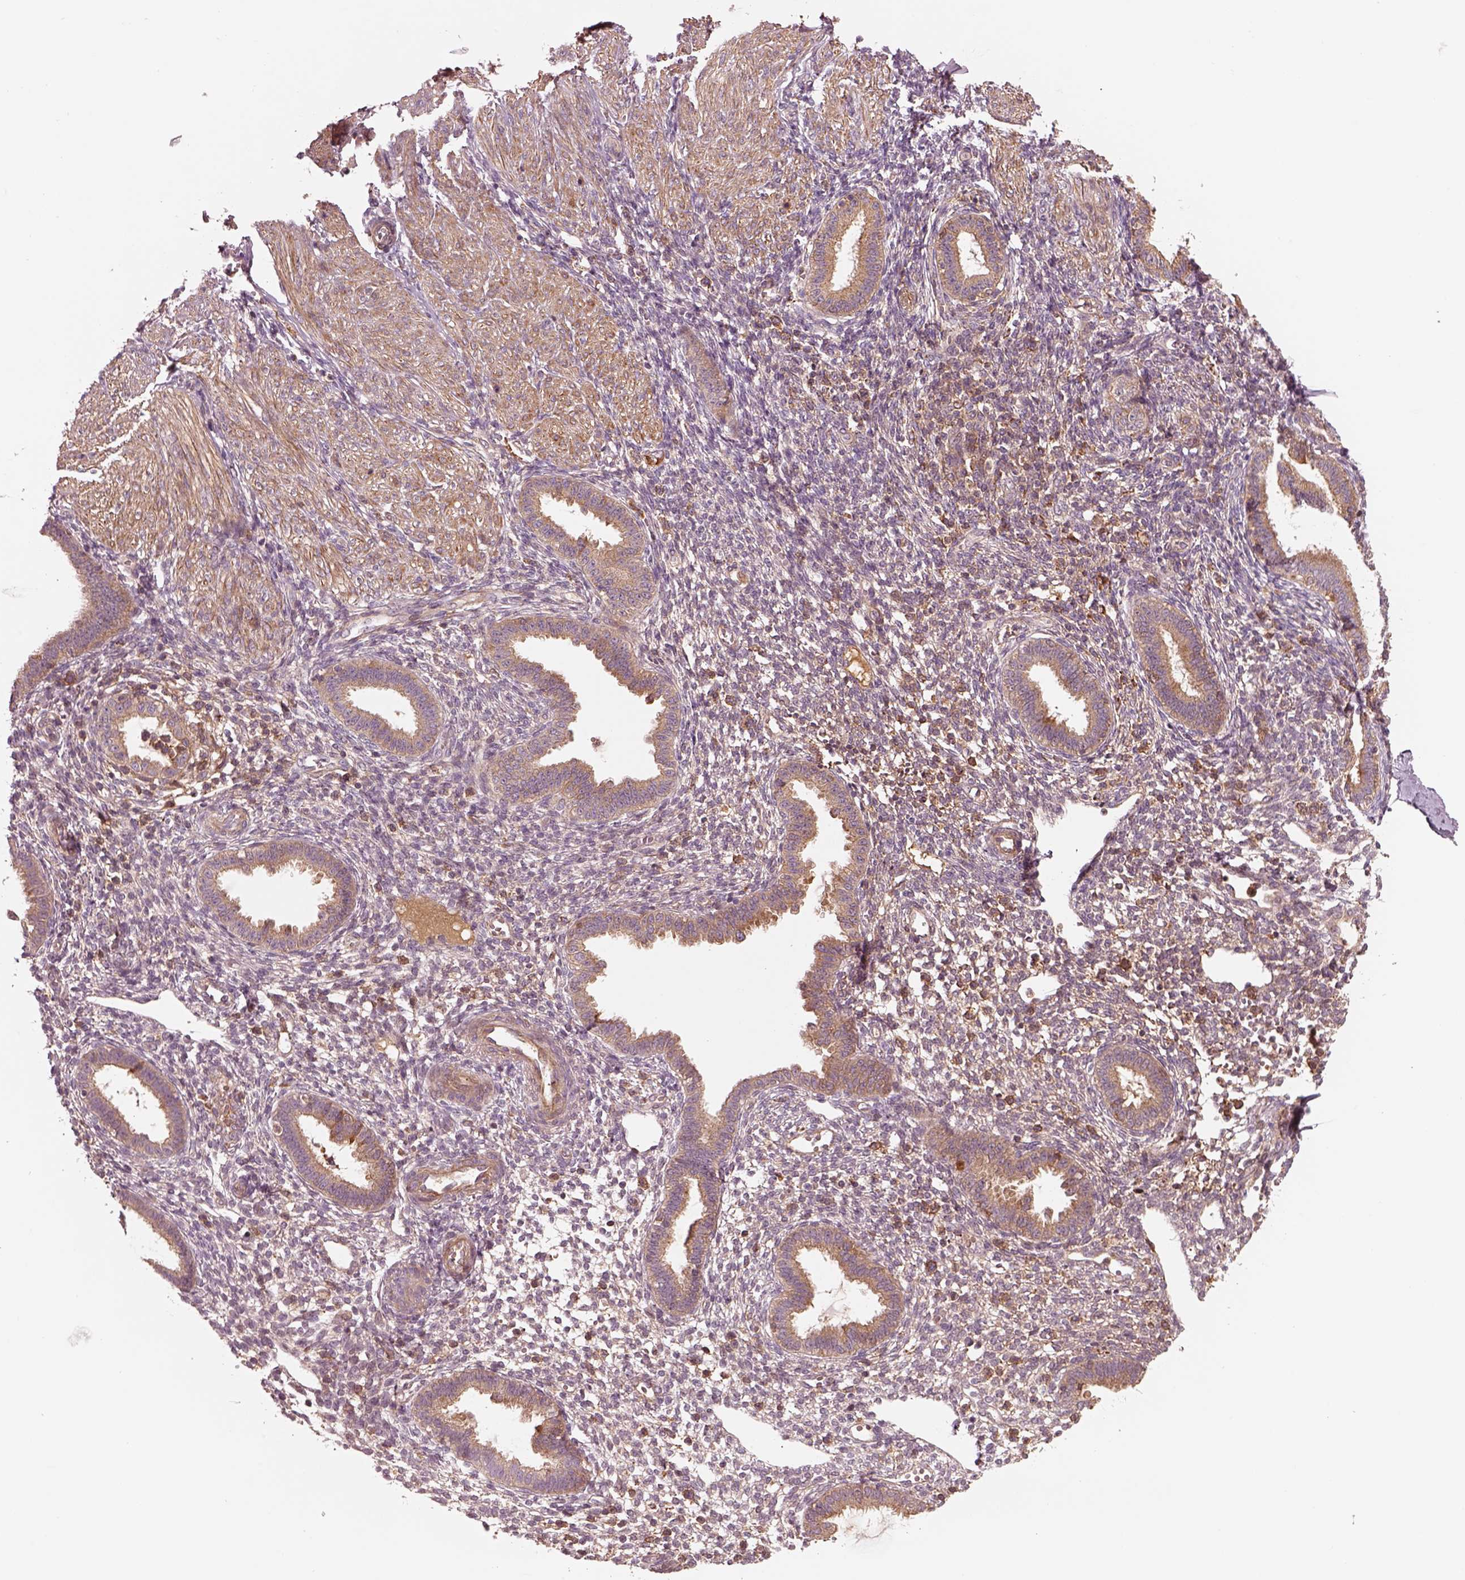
{"staining": {"intensity": "moderate", "quantity": "<25%", "location": "cytoplasmic/membranous"}, "tissue": "endometrium", "cell_type": "Cells in endometrial stroma", "image_type": "normal", "snomed": [{"axis": "morphology", "description": "Normal tissue, NOS"}, {"axis": "topography", "description": "Endometrium"}], "caption": "IHC photomicrograph of normal endometrium: endometrium stained using IHC reveals low levels of moderate protein expression localized specifically in the cytoplasmic/membranous of cells in endometrial stroma, appearing as a cytoplasmic/membranous brown color.", "gene": "ASCC2", "patient": {"sex": "female", "age": 36}}